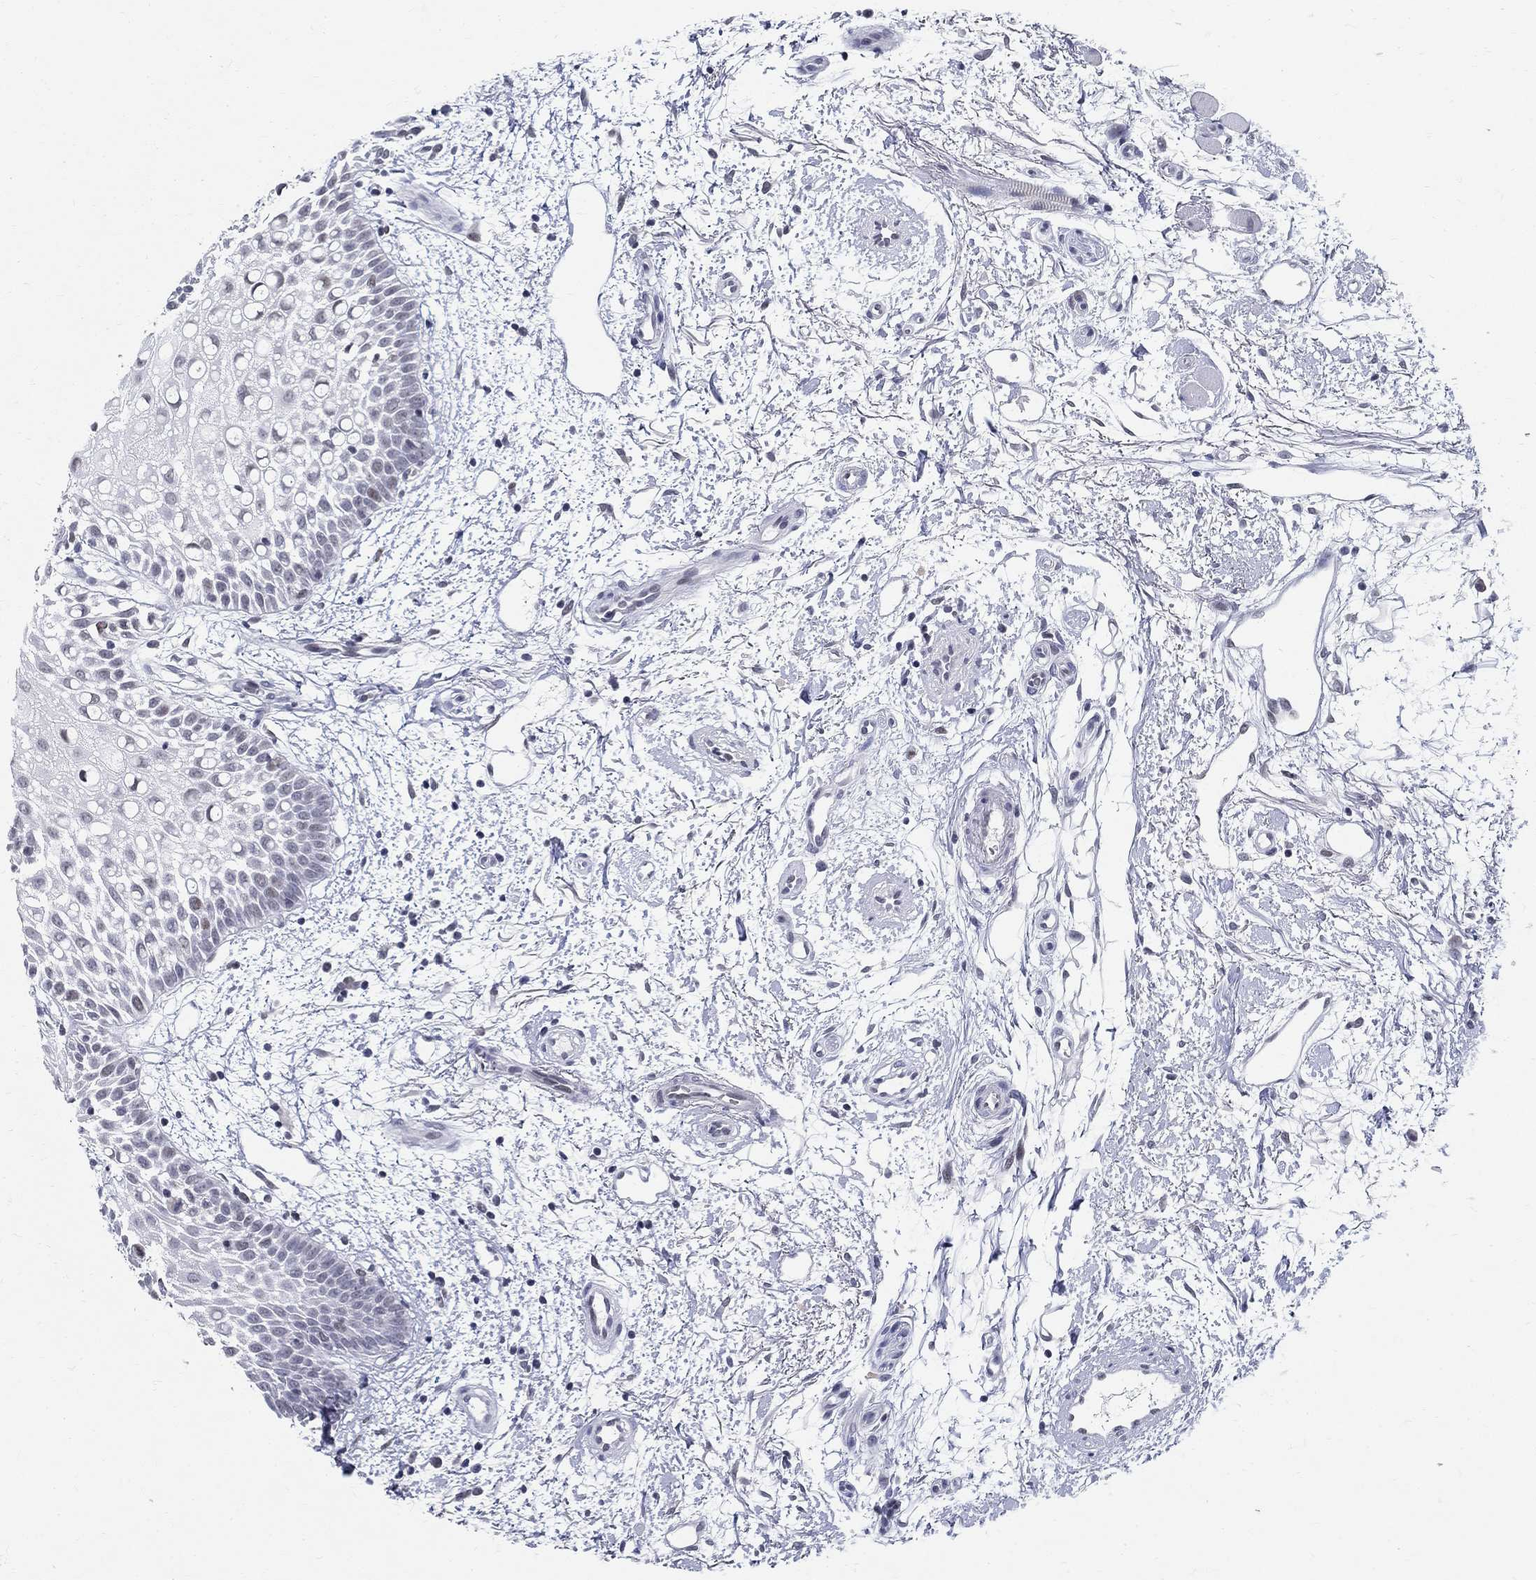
{"staining": {"intensity": "negative", "quantity": "none", "location": "none"}, "tissue": "oral mucosa", "cell_type": "Squamous epithelial cells", "image_type": "normal", "snomed": [{"axis": "morphology", "description": "Normal tissue, NOS"}, {"axis": "morphology", "description": "Squamous cell carcinoma, NOS"}, {"axis": "topography", "description": "Oral tissue"}, {"axis": "topography", "description": "Head-Neck"}], "caption": "Image shows no significant protein expression in squamous epithelial cells of normal oral mucosa. (Brightfield microscopy of DAB (3,3'-diaminobenzidine) IHC at high magnification).", "gene": "BHLHE22", "patient": {"sex": "female", "age": 75}}